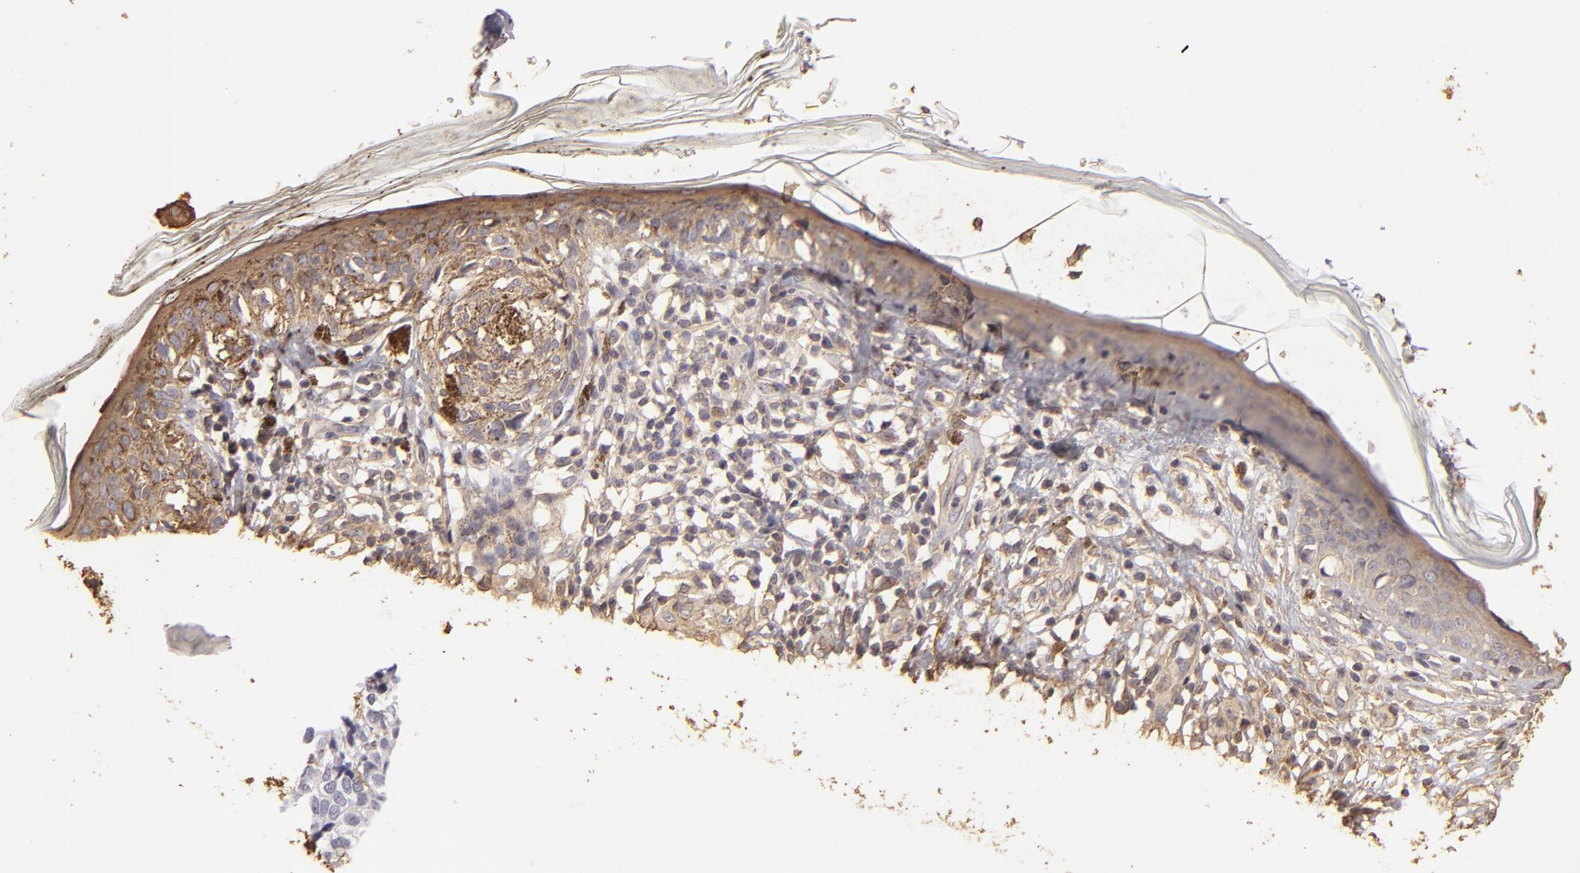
{"staining": {"intensity": "weak", "quantity": ">75%", "location": "cytoplasmic/membranous"}, "tissue": "melanoma", "cell_type": "Tumor cells", "image_type": "cancer", "snomed": [{"axis": "morphology", "description": "Malignant melanoma, NOS"}, {"axis": "topography", "description": "Skin"}], "caption": "Immunohistochemistry image of neoplastic tissue: malignant melanoma stained using immunohistochemistry (IHC) exhibits low levels of weak protein expression localized specifically in the cytoplasmic/membranous of tumor cells, appearing as a cytoplasmic/membranous brown color.", "gene": "HSPB6", "patient": {"sex": "male", "age": 88}}